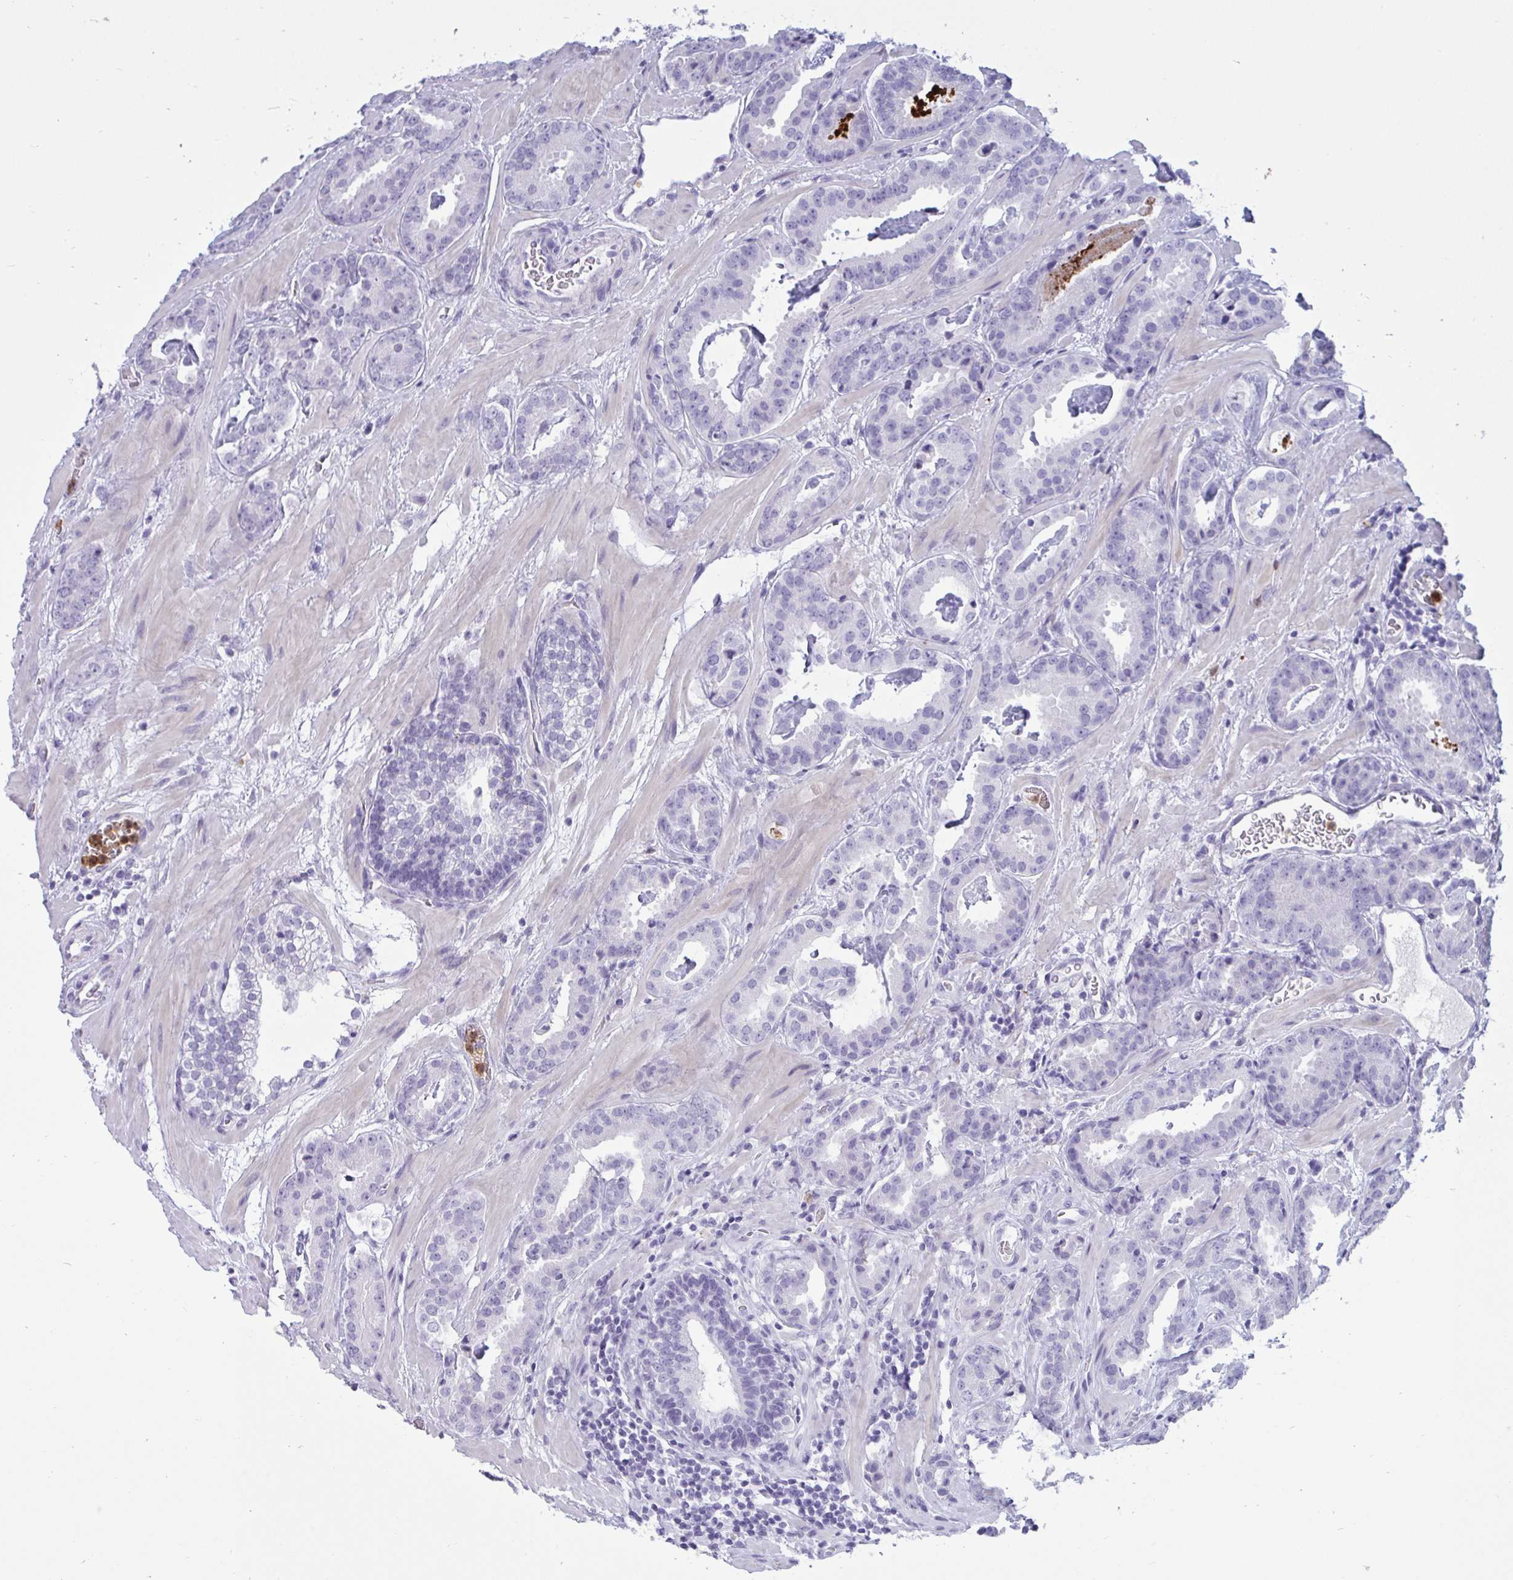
{"staining": {"intensity": "negative", "quantity": "none", "location": "none"}, "tissue": "prostate cancer", "cell_type": "Tumor cells", "image_type": "cancer", "snomed": [{"axis": "morphology", "description": "Adenocarcinoma, Low grade"}, {"axis": "topography", "description": "Prostate"}], "caption": "Prostate cancer stained for a protein using immunohistochemistry demonstrates no staining tumor cells.", "gene": "ARHGAP42", "patient": {"sex": "male", "age": 62}}